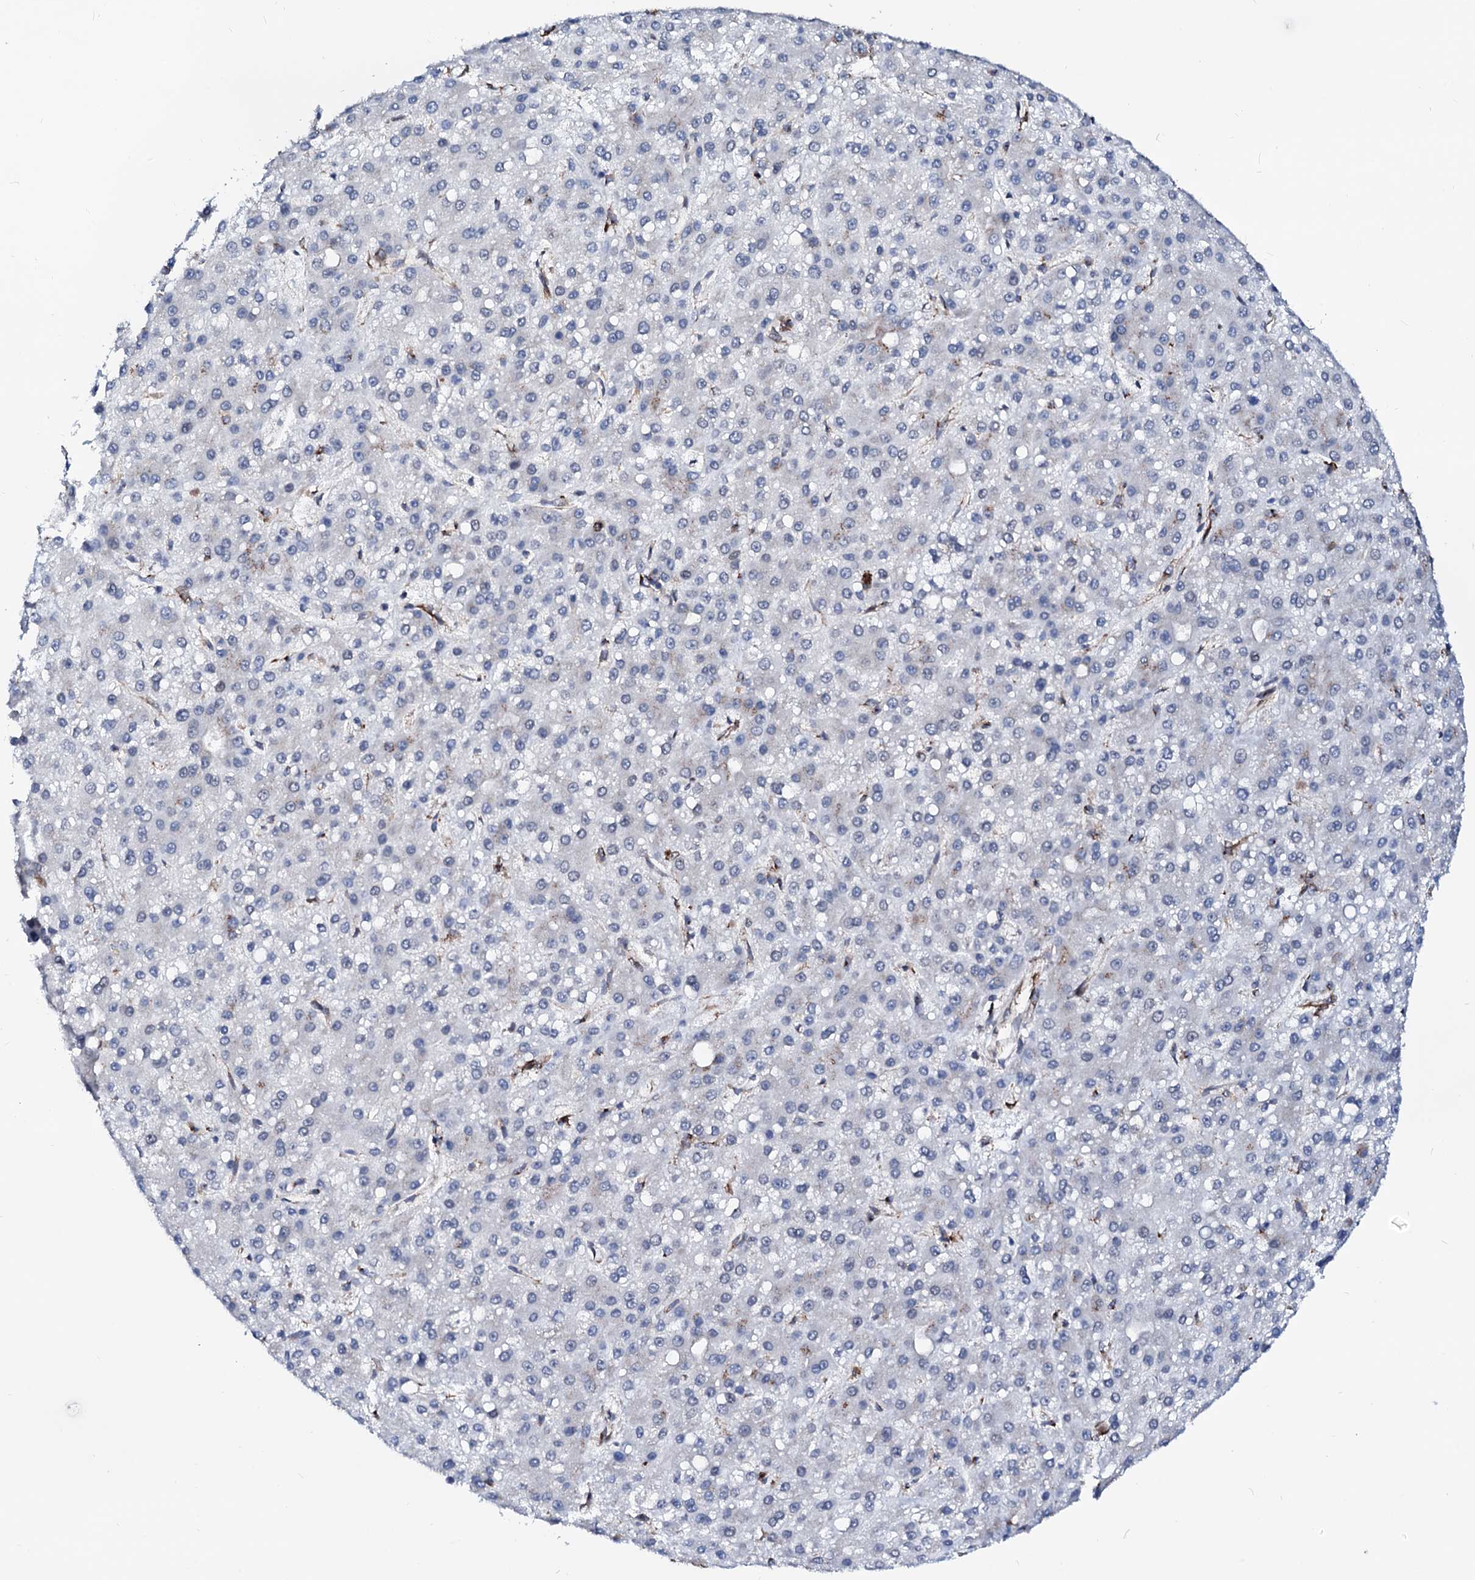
{"staining": {"intensity": "negative", "quantity": "none", "location": "none"}, "tissue": "liver cancer", "cell_type": "Tumor cells", "image_type": "cancer", "snomed": [{"axis": "morphology", "description": "Carcinoma, Hepatocellular, NOS"}, {"axis": "topography", "description": "Liver"}], "caption": "The photomicrograph shows no staining of tumor cells in hepatocellular carcinoma (liver).", "gene": "TMCO3", "patient": {"sex": "male", "age": 67}}